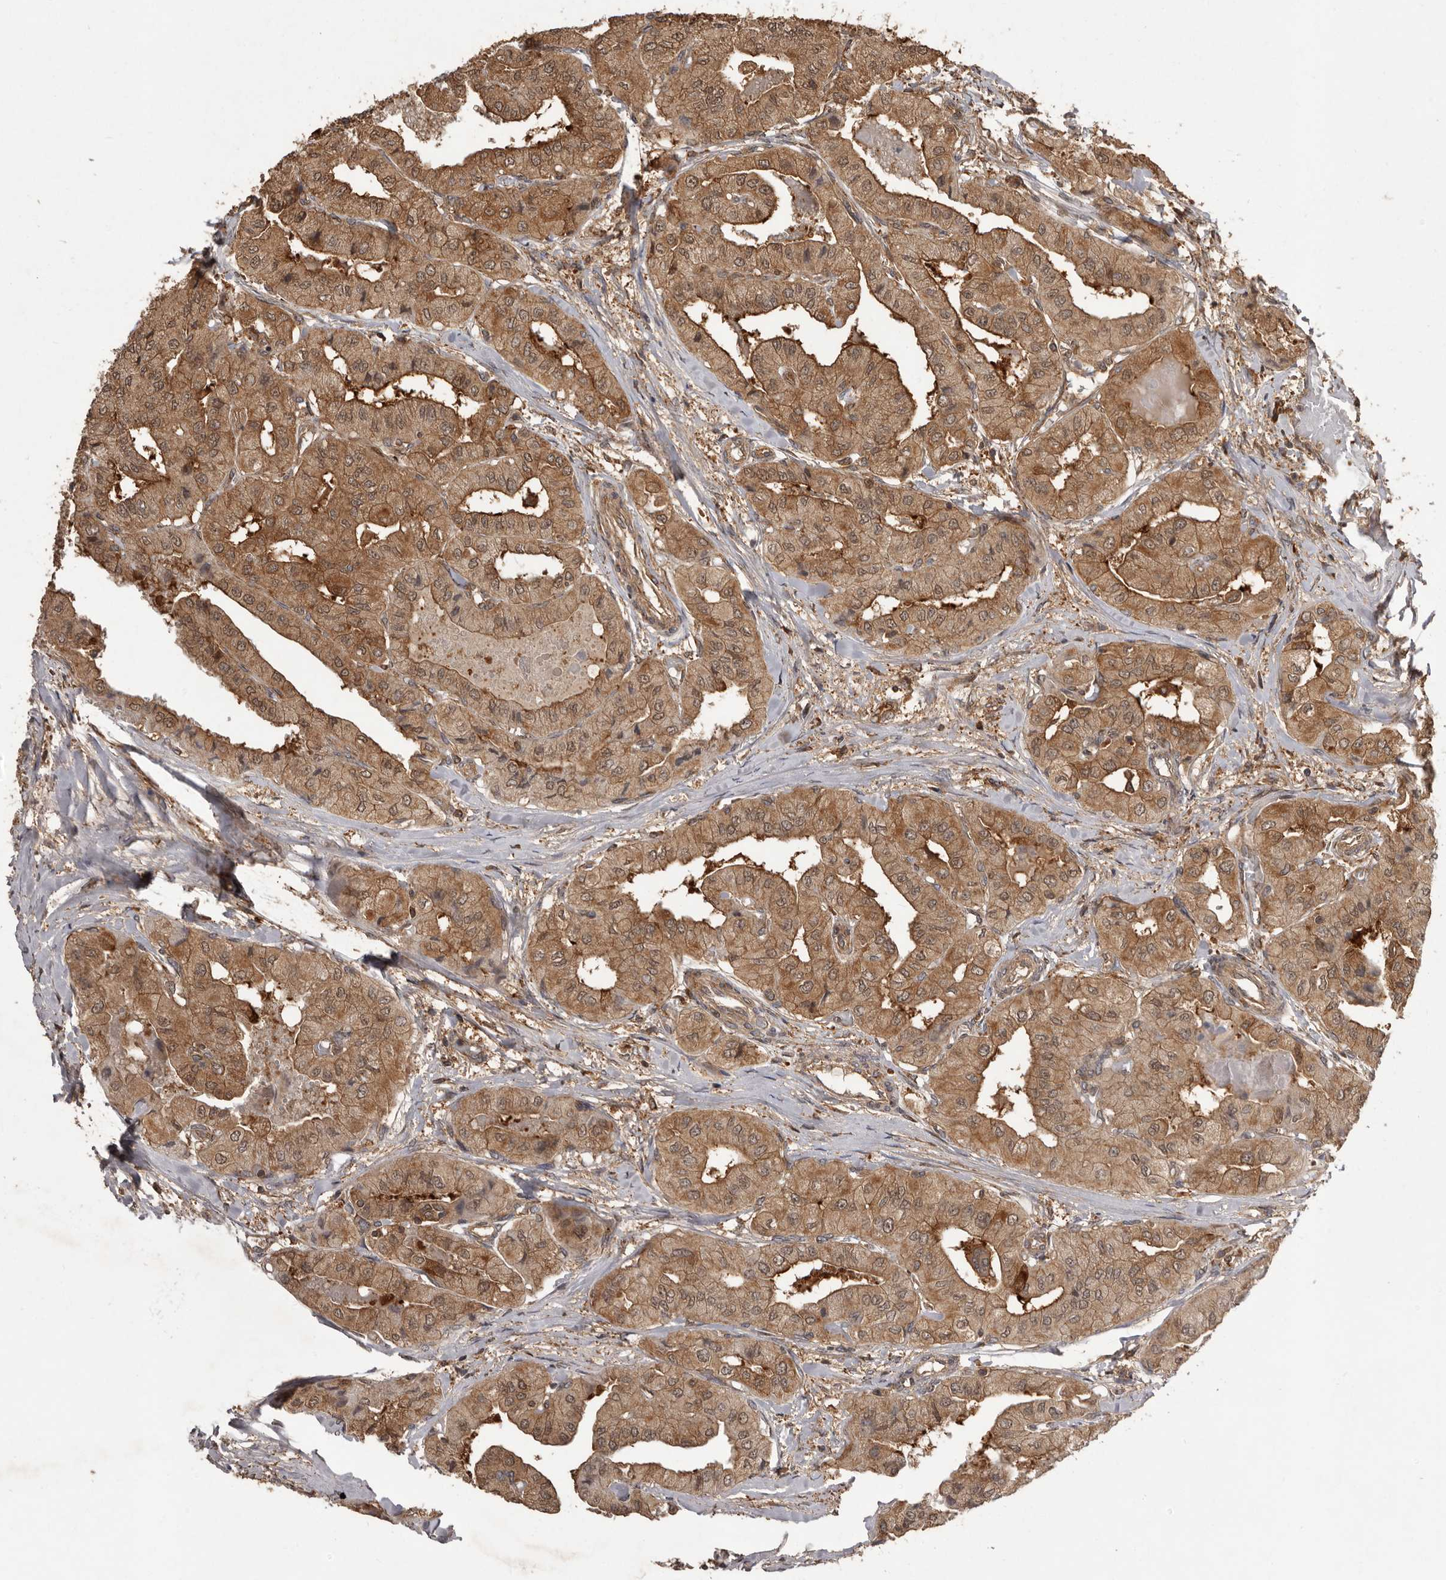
{"staining": {"intensity": "moderate", "quantity": ">75%", "location": "cytoplasmic/membranous,nuclear"}, "tissue": "thyroid cancer", "cell_type": "Tumor cells", "image_type": "cancer", "snomed": [{"axis": "morphology", "description": "Papillary adenocarcinoma, NOS"}, {"axis": "topography", "description": "Thyroid gland"}], "caption": "This image demonstrates immunohistochemistry (IHC) staining of human thyroid cancer, with medium moderate cytoplasmic/membranous and nuclear staining in about >75% of tumor cells.", "gene": "SLC22A3", "patient": {"sex": "female", "age": 59}}